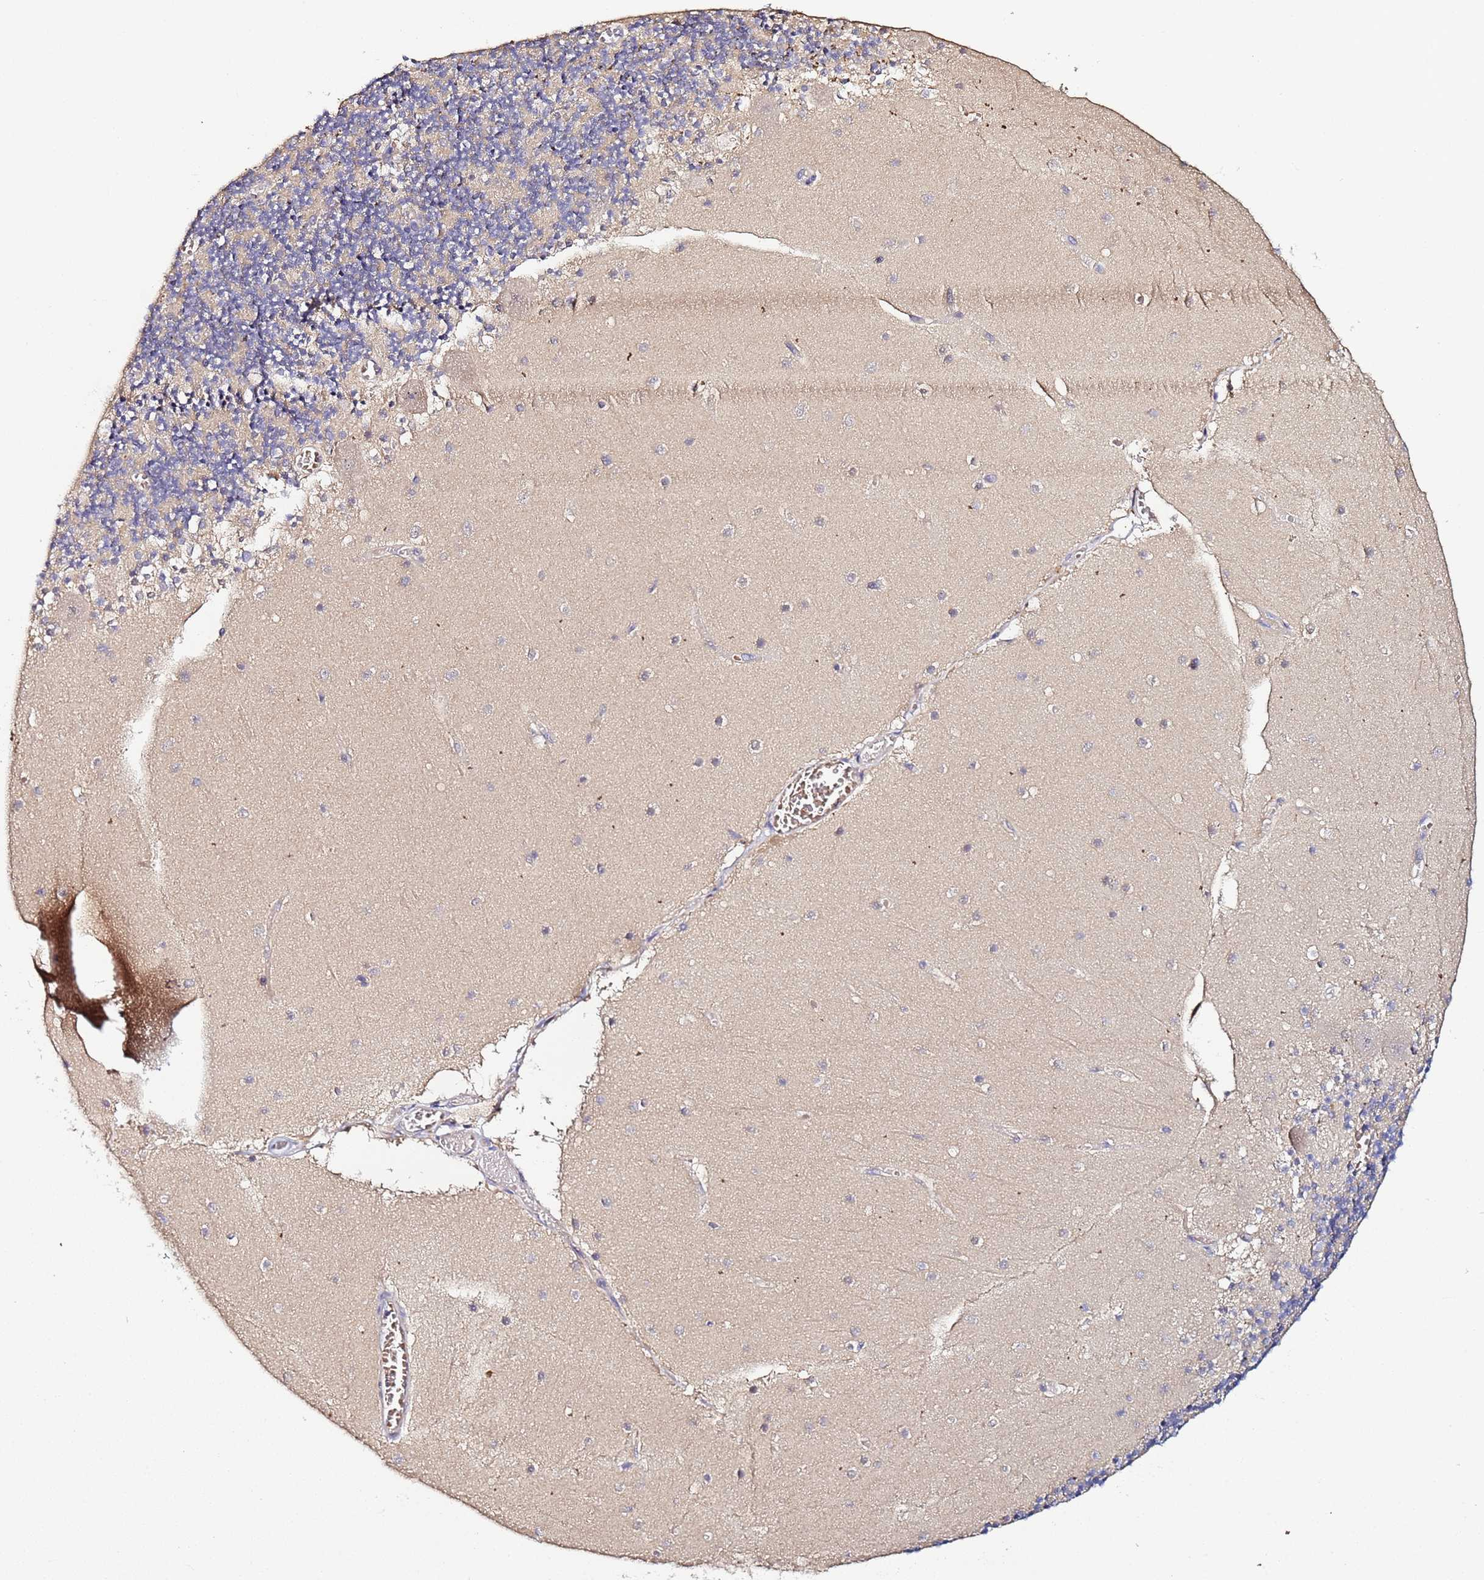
{"staining": {"intensity": "weak", "quantity": "25%-75%", "location": "cytoplasmic/membranous"}, "tissue": "cerebellum", "cell_type": "Cells in granular layer", "image_type": "normal", "snomed": [{"axis": "morphology", "description": "Normal tissue, NOS"}, {"axis": "topography", "description": "Cerebellum"}], "caption": "An immunohistochemistry (IHC) image of unremarkable tissue is shown. Protein staining in brown highlights weak cytoplasmic/membranous positivity in cerebellum within cells in granular layer.", "gene": "OSER1", "patient": {"sex": "female", "age": 28}}